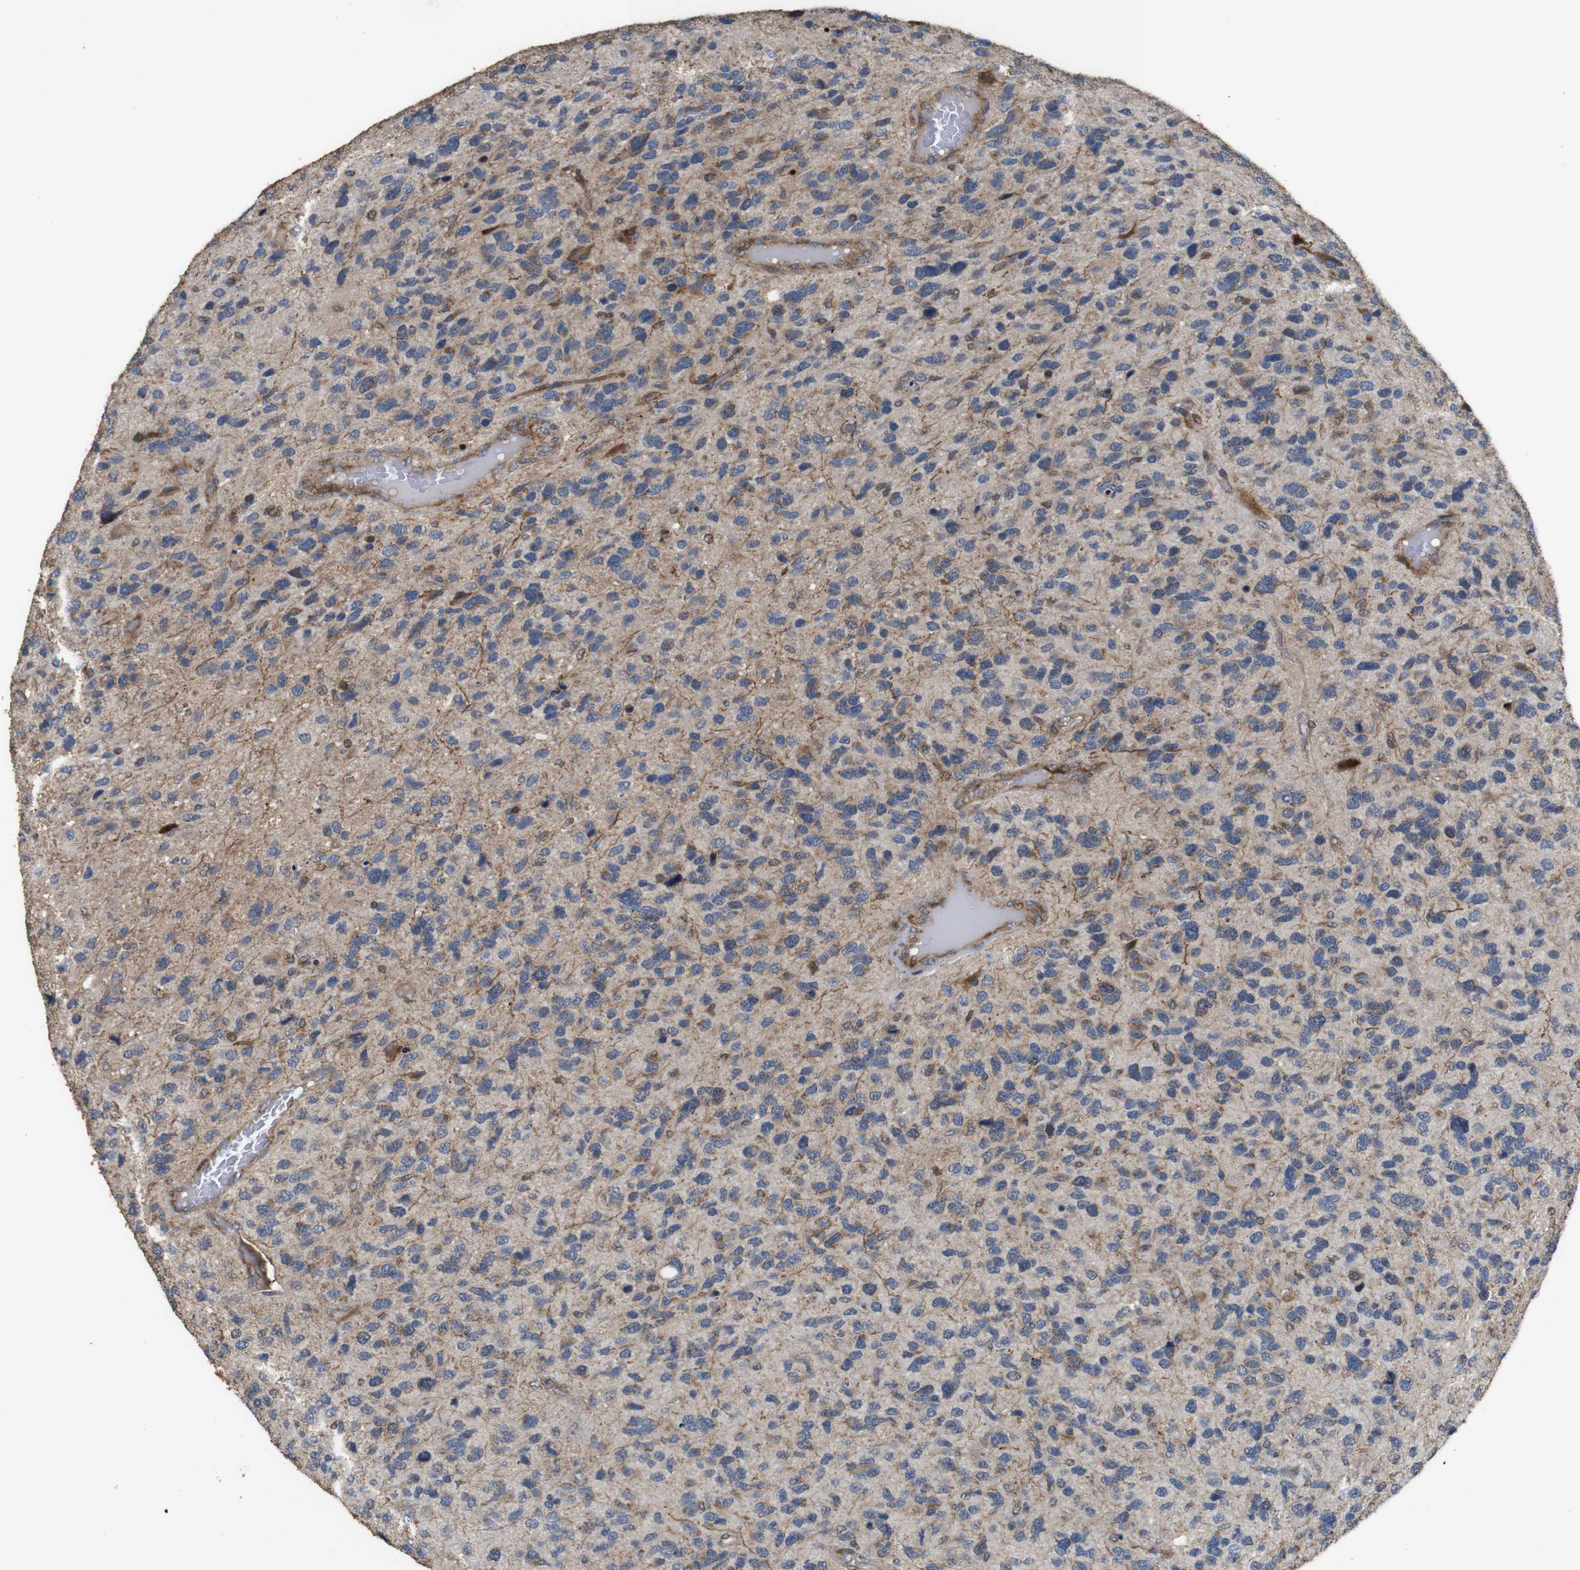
{"staining": {"intensity": "moderate", "quantity": "<25%", "location": "cytoplasmic/membranous"}, "tissue": "glioma", "cell_type": "Tumor cells", "image_type": "cancer", "snomed": [{"axis": "morphology", "description": "Glioma, malignant, High grade"}, {"axis": "topography", "description": "Brain"}], "caption": "High-power microscopy captured an IHC image of malignant glioma (high-grade), revealing moderate cytoplasmic/membranous positivity in about <25% of tumor cells. (brown staining indicates protein expression, while blue staining denotes nuclei).", "gene": "SNN", "patient": {"sex": "female", "age": 58}}